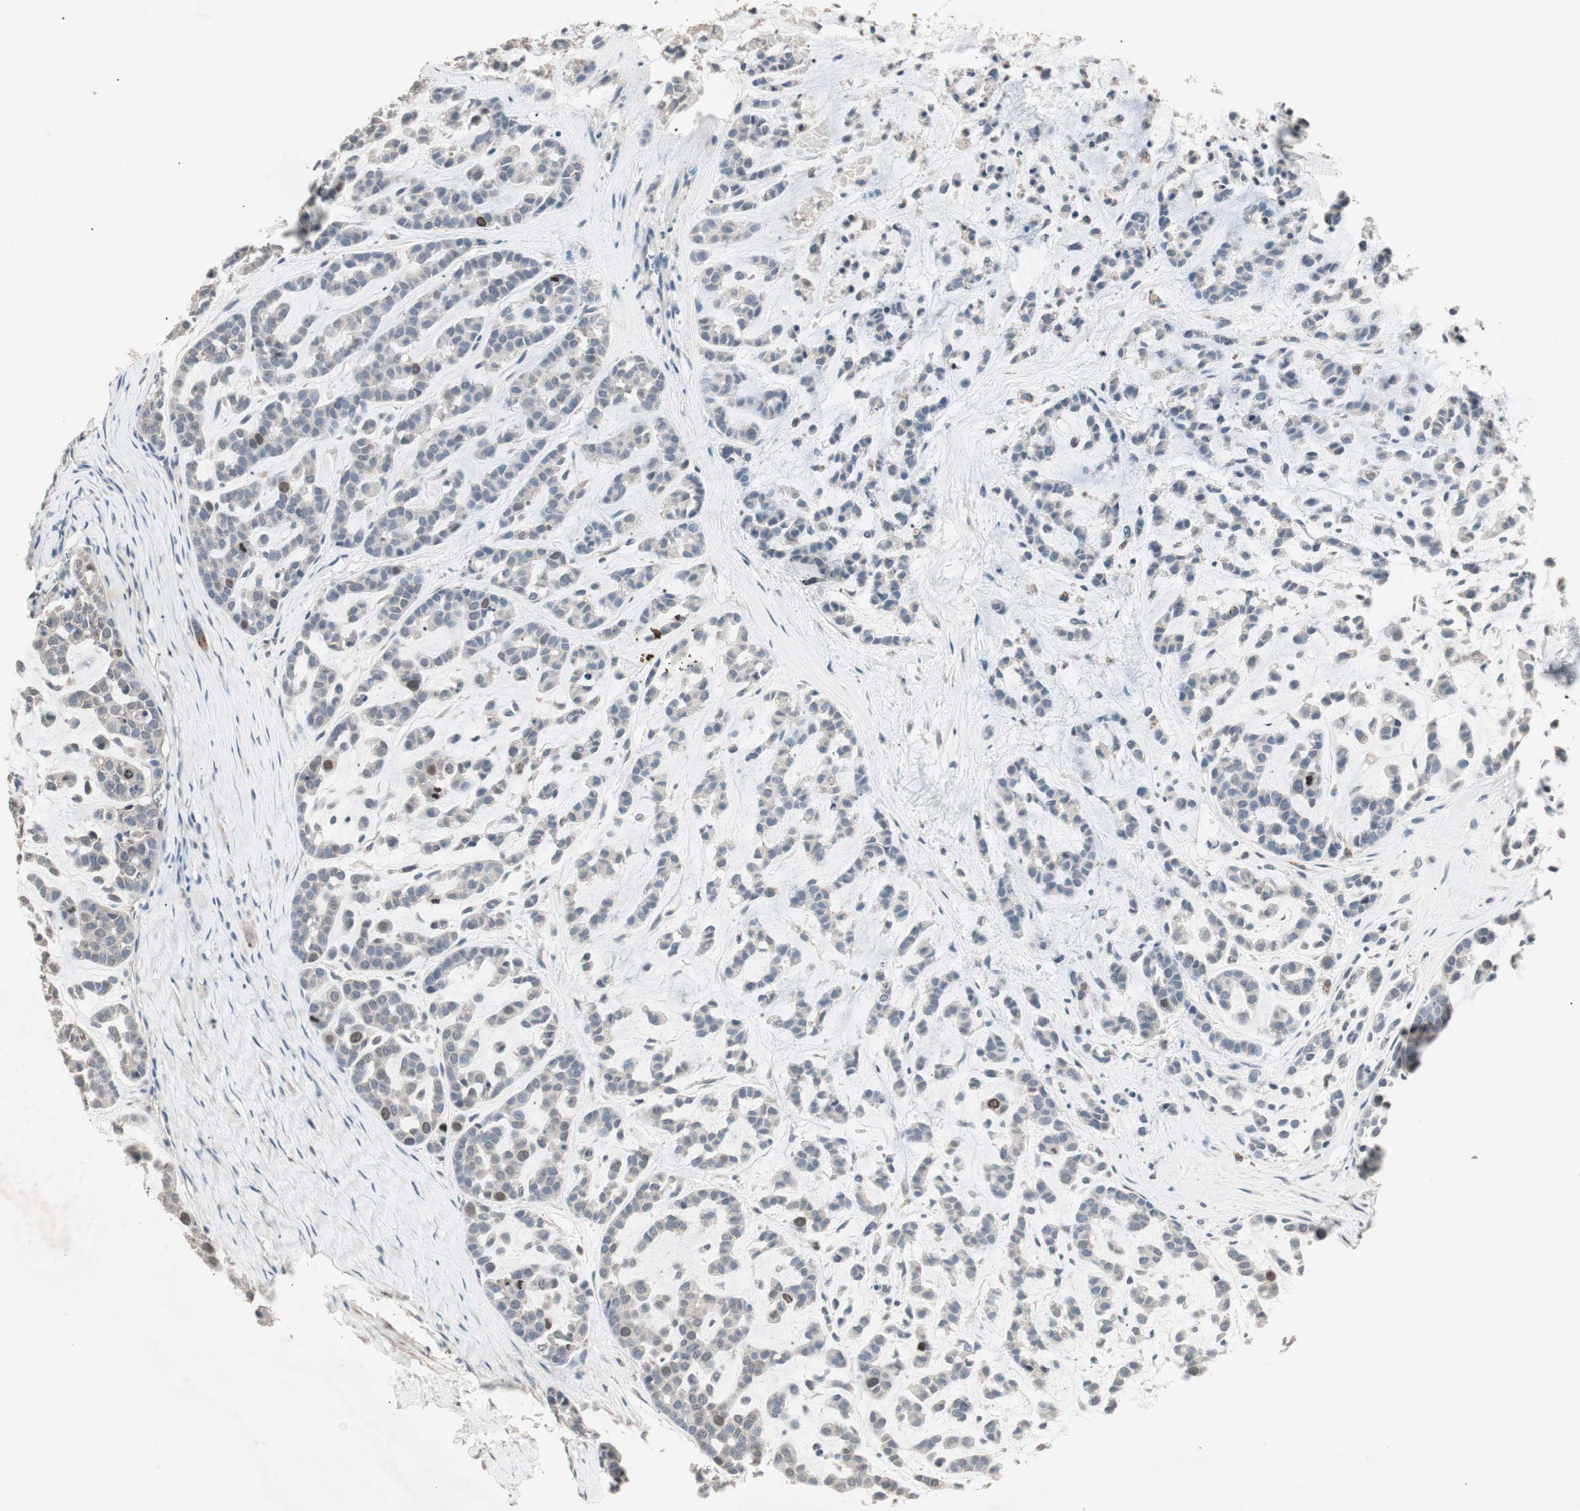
{"staining": {"intensity": "moderate", "quantity": "<25%", "location": "cytoplasmic/membranous,nuclear"}, "tissue": "head and neck cancer", "cell_type": "Tumor cells", "image_type": "cancer", "snomed": [{"axis": "morphology", "description": "Adenocarcinoma, NOS"}, {"axis": "morphology", "description": "Adenoma, NOS"}, {"axis": "topography", "description": "Head-Neck"}], "caption": "A brown stain shows moderate cytoplasmic/membranous and nuclear expression of a protein in human head and neck adenoma tumor cells.", "gene": "NFRKB", "patient": {"sex": "female", "age": 55}}